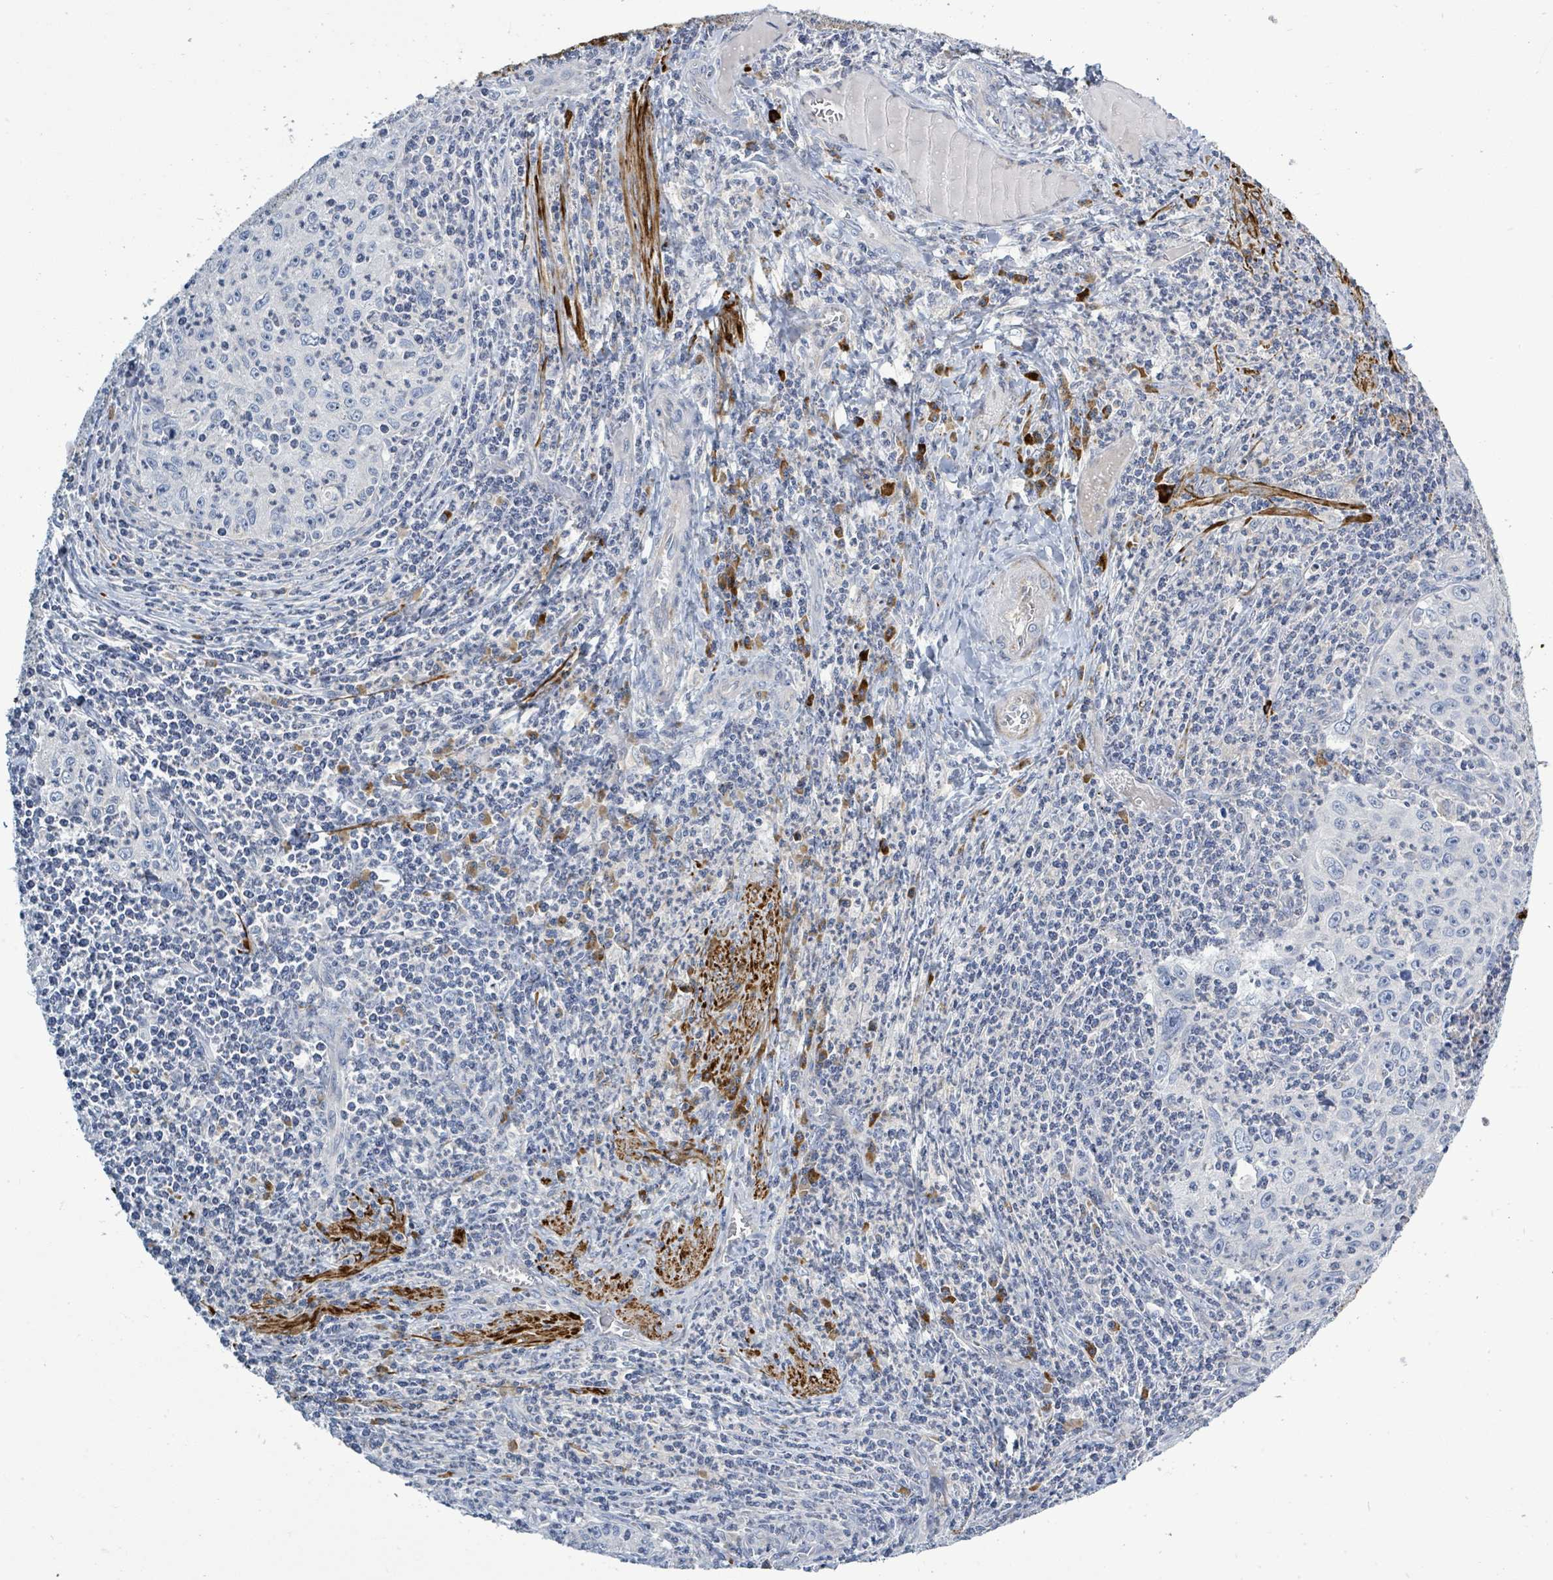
{"staining": {"intensity": "negative", "quantity": "none", "location": "none"}, "tissue": "cervical cancer", "cell_type": "Tumor cells", "image_type": "cancer", "snomed": [{"axis": "morphology", "description": "Squamous cell carcinoma, NOS"}, {"axis": "topography", "description": "Cervix"}], "caption": "Histopathology image shows no significant protein staining in tumor cells of cervical squamous cell carcinoma. (Immunohistochemistry, brightfield microscopy, high magnification).", "gene": "SIRPB1", "patient": {"sex": "female", "age": 30}}